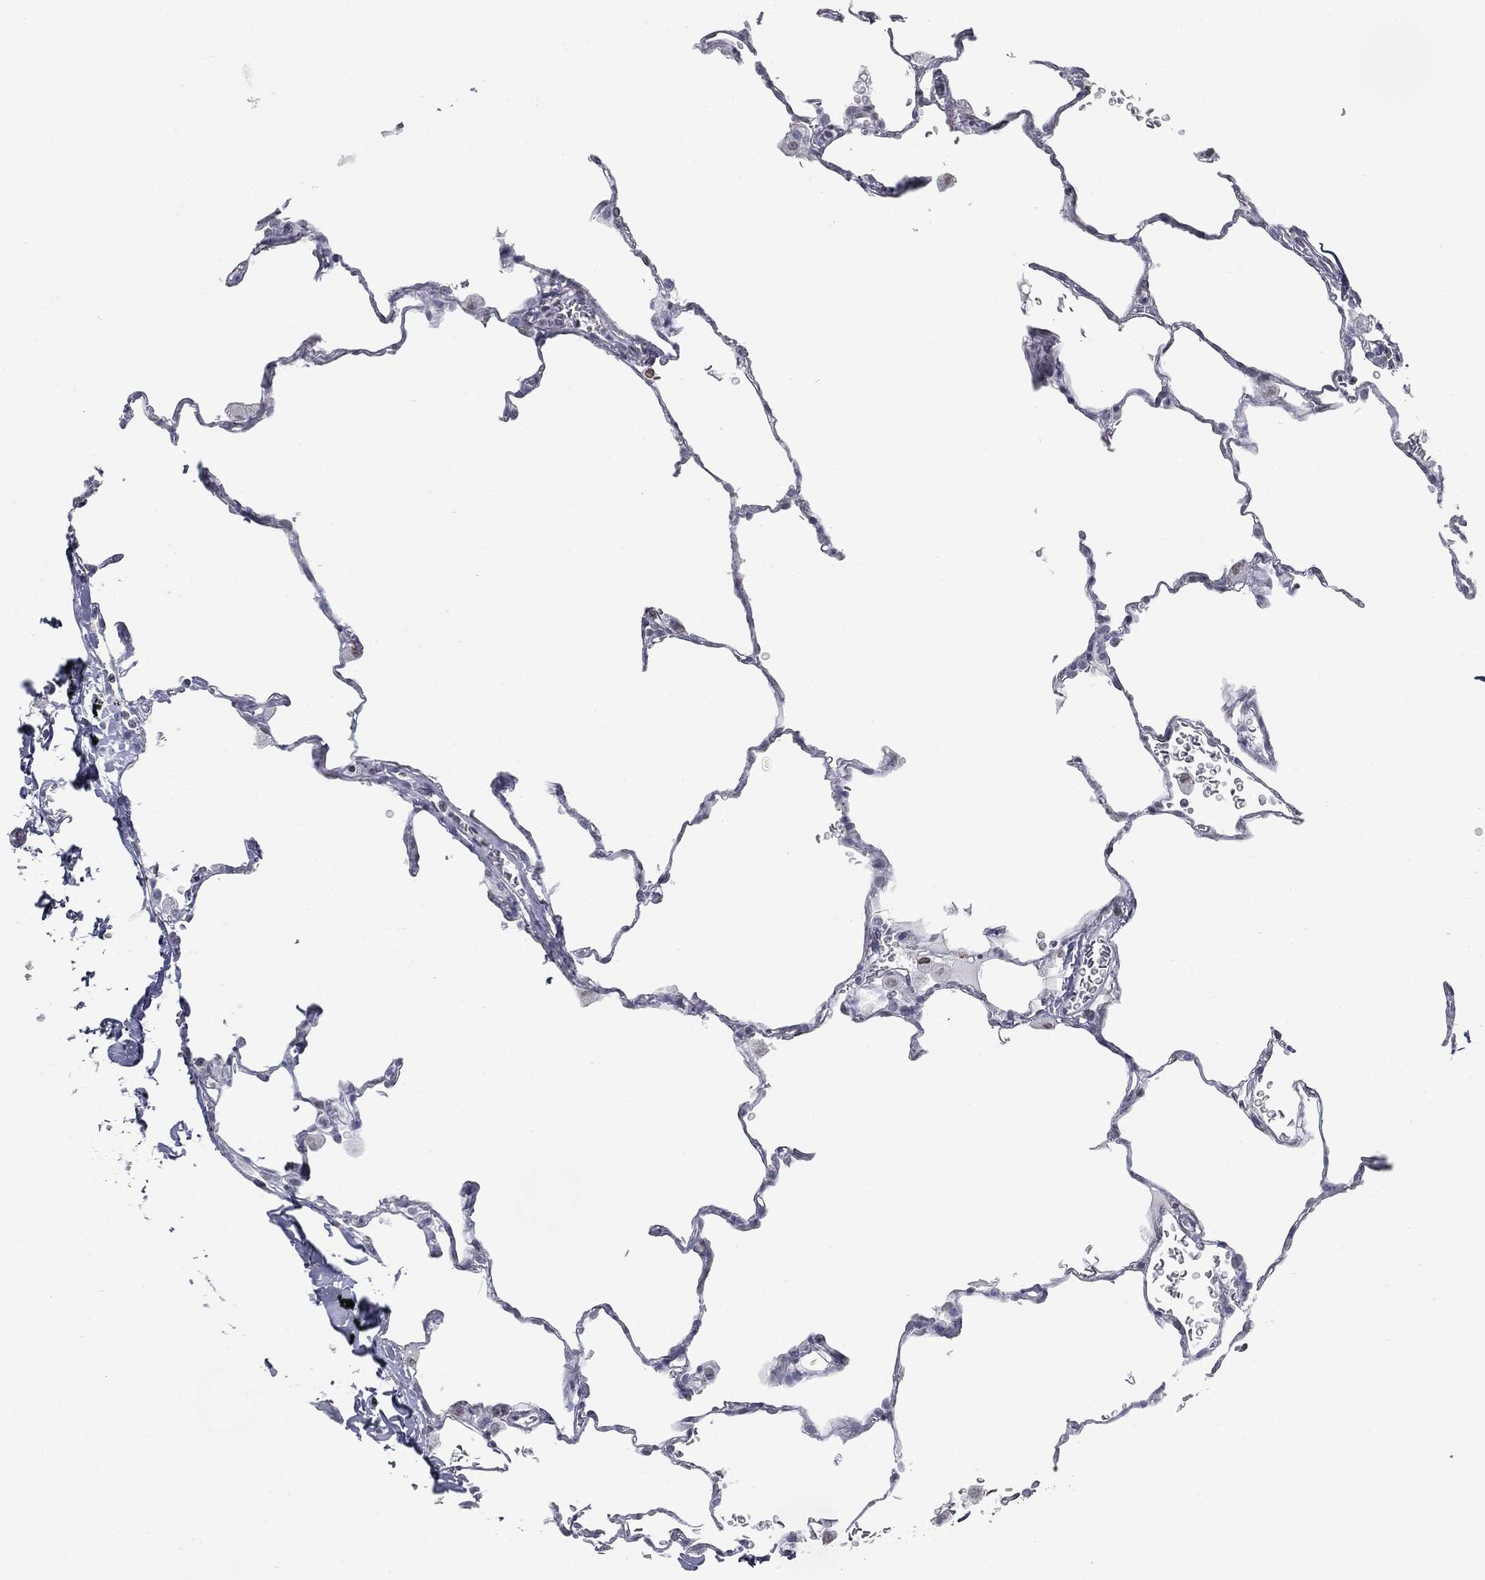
{"staining": {"intensity": "negative", "quantity": "none", "location": "none"}, "tissue": "lung", "cell_type": "Alveolar cells", "image_type": "normal", "snomed": [{"axis": "morphology", "description": "Normal tissue, NOS"}, {"axis": "morphology", "description": "Adenocarcinoma, metastatic, NOS"}, {"axis": "topography", "description": "Lung"}], "caption": "Protein analysis of normal lung demonstrates no significant expression in alveolar cells. The staining is performed using DAB brown chromogen with nuclei counter-stained in using hematoxylin.", "gene": "ALDOB", "patient": {"sex": "male", "age": 45}}